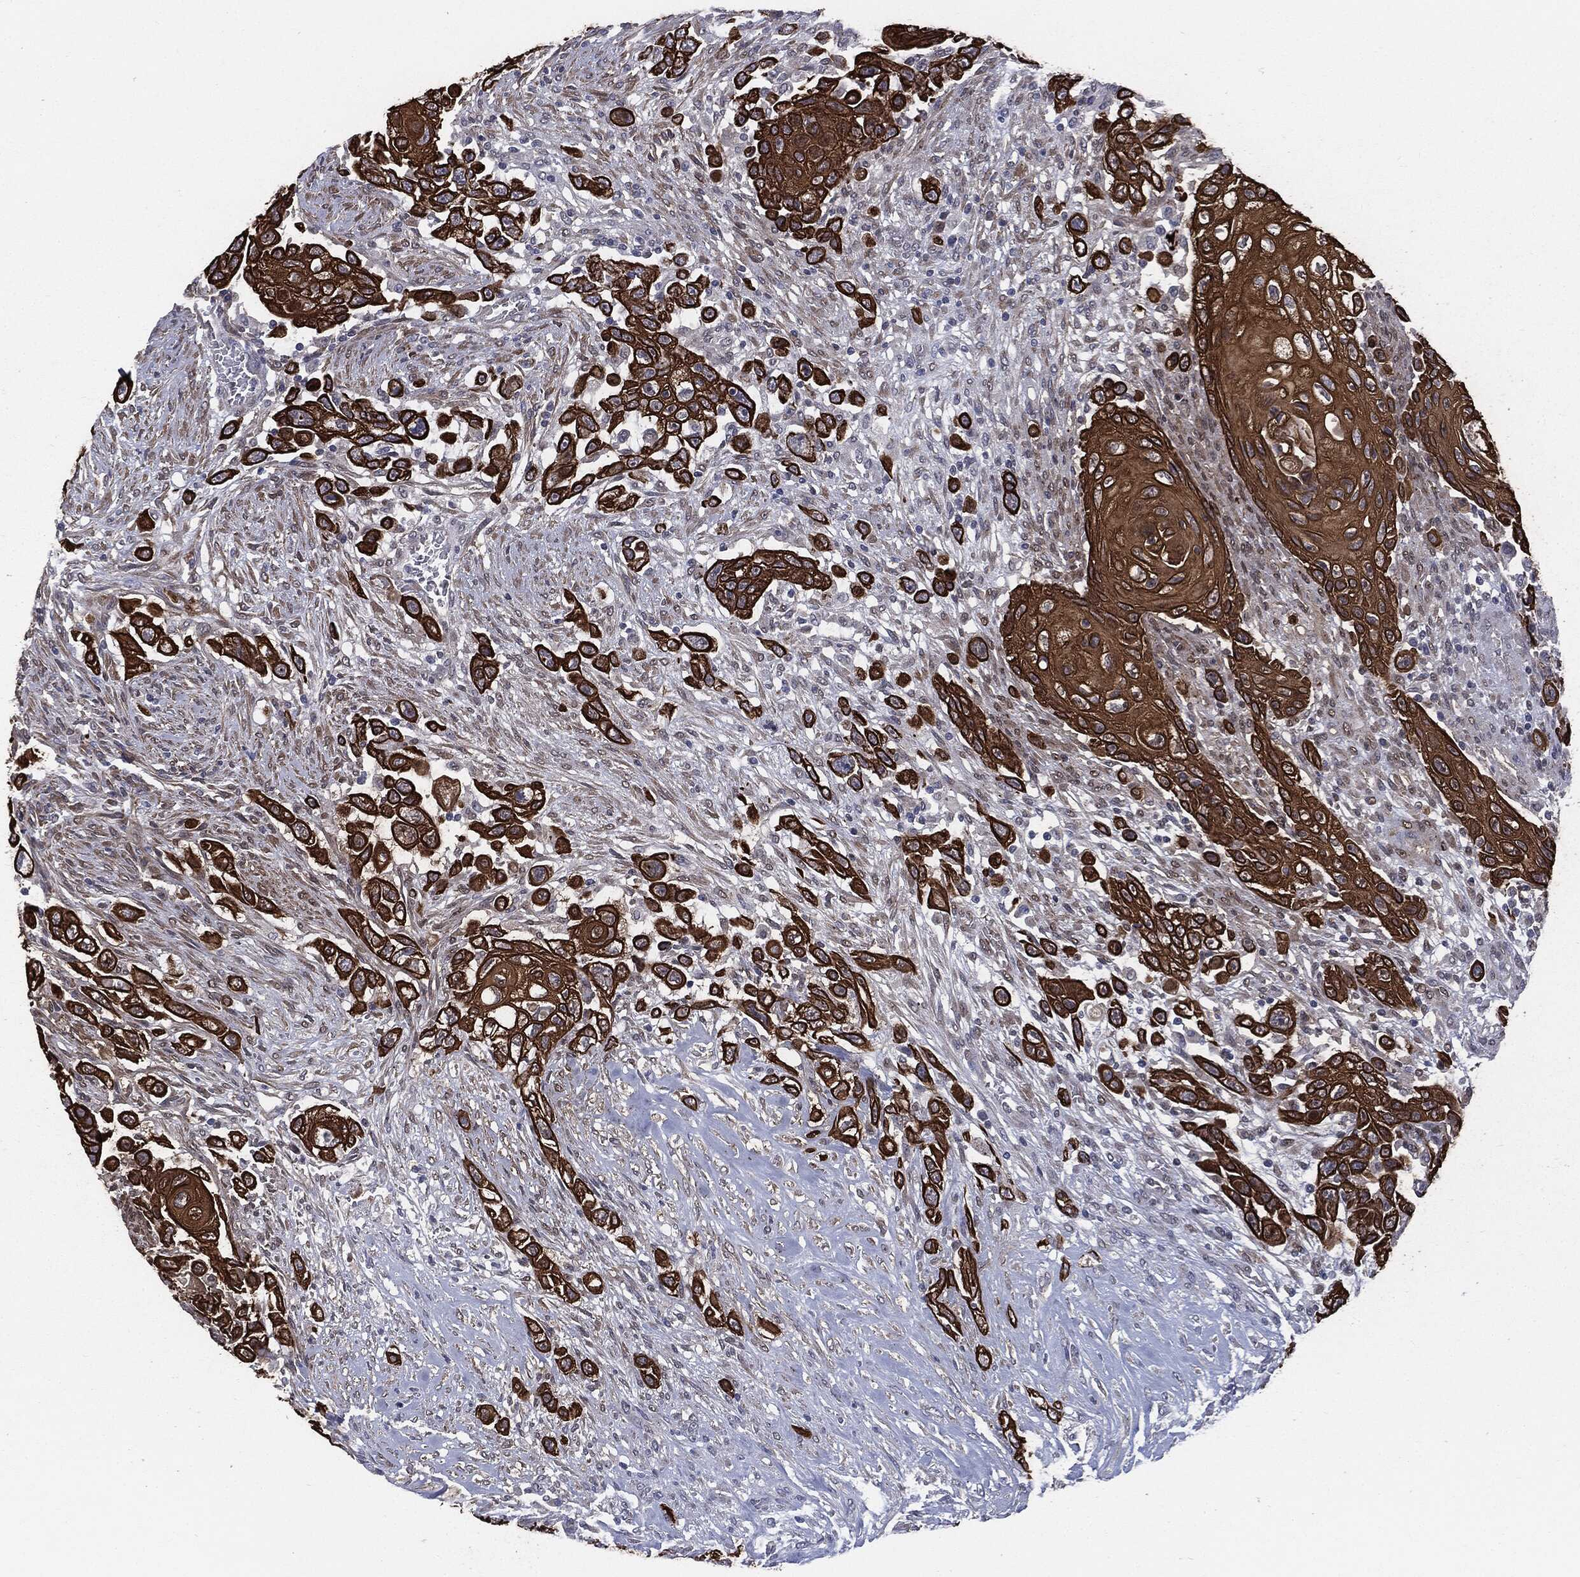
{"staining": {"intensity": "strong", "quantity": ">75%", "location": "cytoplasmic/membranous"}, "tissue": "urothelial cancer", "cell_type": "Tumor cells", "image_type": "cancer", "snomed": [{"axis": "morphology", "description": "Urothelial carcinoma, High grade"}, {"axis": "topography", "description": "Urinary bladder"}], "caption": "An image of high-grade urothelial carcinoma stained for a protein reveals strong cytoplasmic/membranous brown staining in tumor cells.", "gene": "KRT5", "patient": {"sex": "female", "age": 56}}